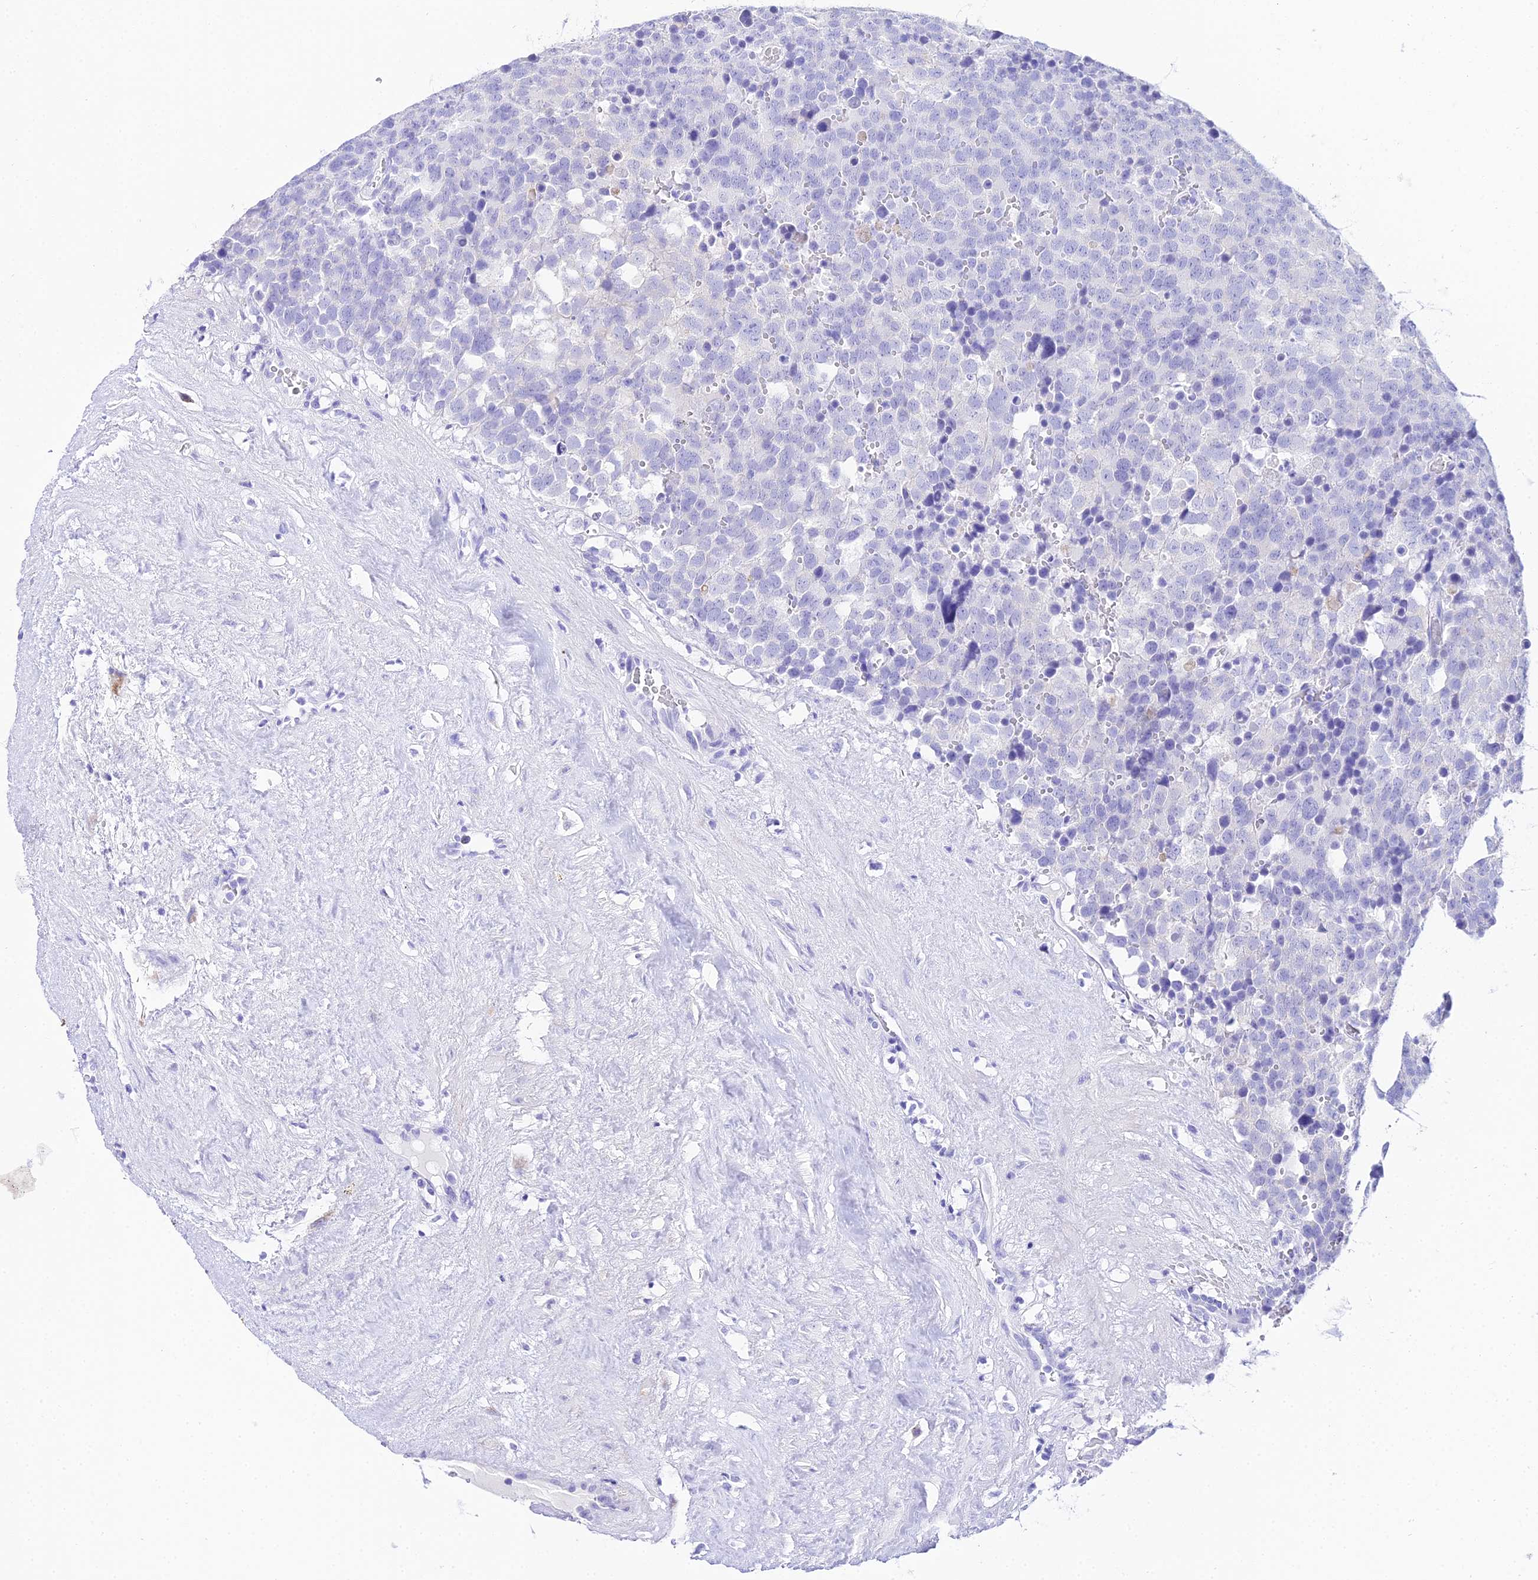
{"staining": {"intensity": "negative", "quantity": "none", "location": "none"}, "tissue": "testis cancer", "cell_type": "Tumor cells", "image_type": "cancer", "snomed": [{"axis": "morphology", "description": "Seminoma, NOS"}, {"axis": "topography", "description": "Testis"}], "caption": "Protein analysis of testis cancer exhibits no significant staining in tumor cells.", "gene": "TRMT44", "patient": {"sex": "male", "age": 71}}